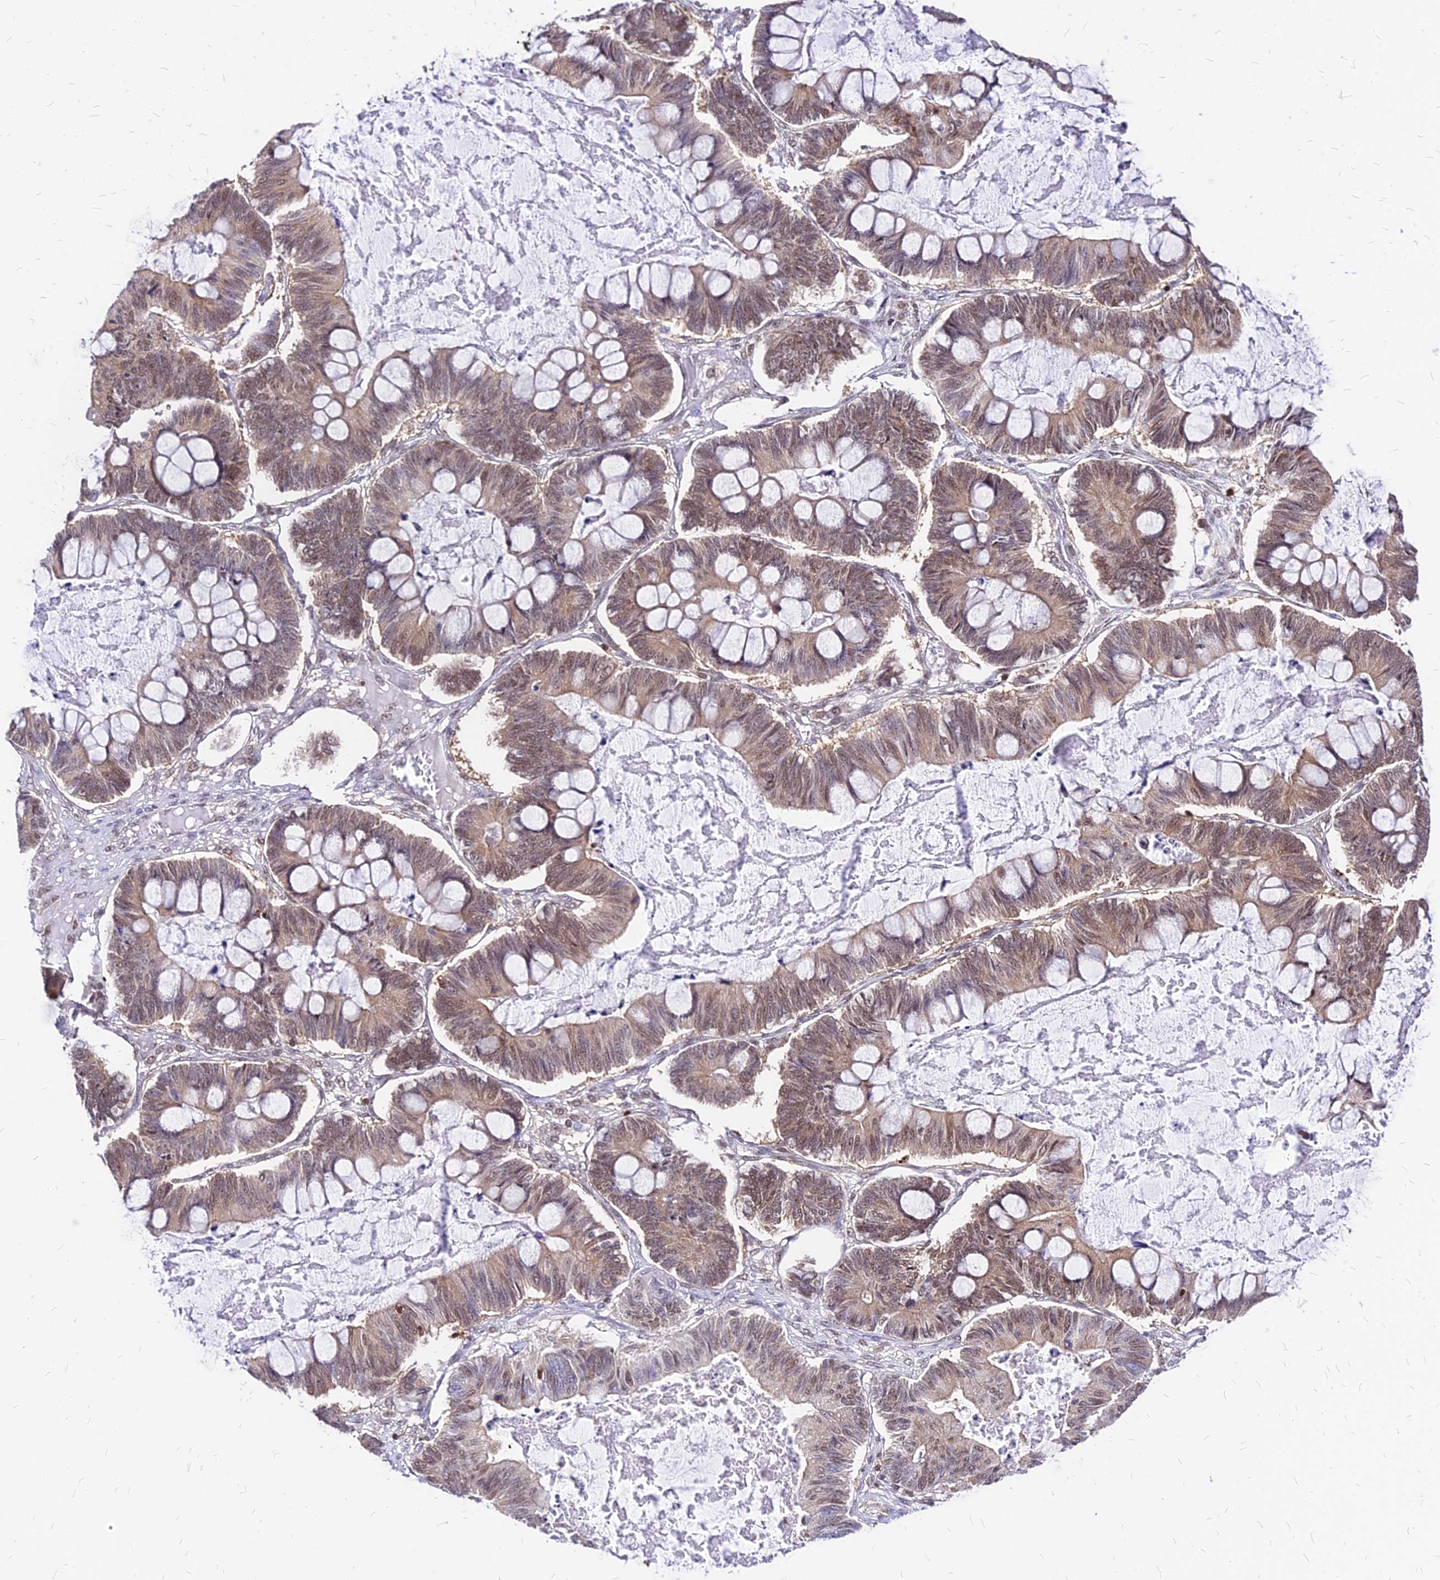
{"staining": {"intensity": "weak", "quantity": ">75%", "location": "nuclear"}, "tissue": "ovarian cancer", "cell_type": "Tumor cells", "image_type": "cancer", "snomed": [{"axis": "morphology", "description": "Cystadenocarcinoma, mucinous, NOS"}, {"axis": "topography", "description": "Ovary"}], "caption": "Immunohistochemical staining of ovarian cancer exhibits low levels of weak nuclear protein positivity in about >75% of tumor cells. The protein of interest is stained brown, and the nuclei are stained in blue (DAB (3,3'-diaminobenzidine) IHC with brightfield microscopy, high magnification).", "gene": "PAXX", "patient": {"sex": "female", "age": 61}}